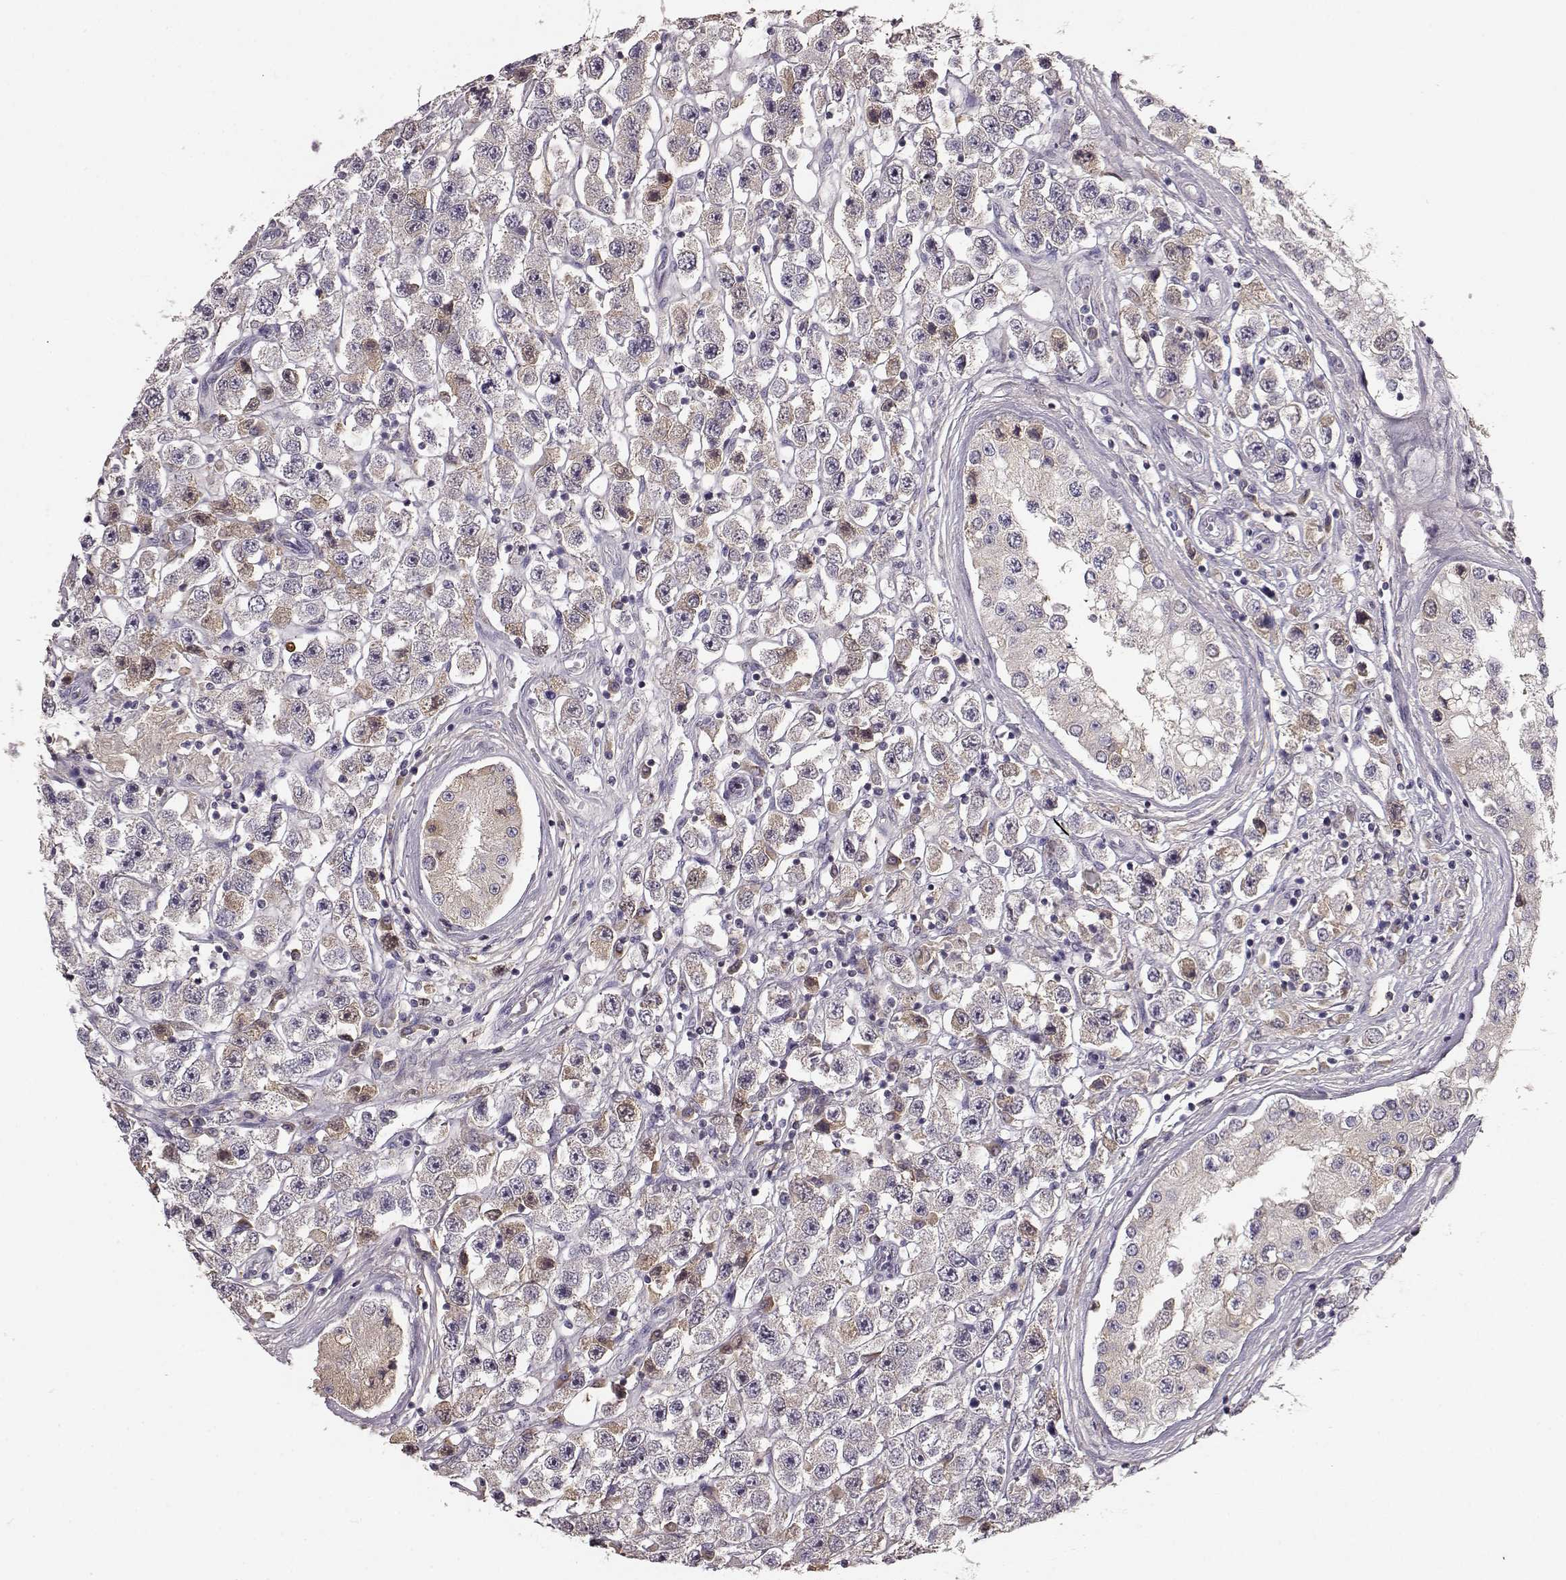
{"staining": {"intensity": "weak", "quantity": ">75%", "location": "cytoplasmic/membranous"}, "tissue": "testis cancer", "cell_type": "Tumor cells", "image_type": "cancer", "snomed": [{"axis": "morphology", "description": "Seminoma, NOS"}, {"axis": "topography", "description": "Testis"}], "caption": "Seminoma (testis) stained with IHC displays weak cytoplasmic/membranous positivity in approximately >75% of tumor cells.", "gene": "YJEFN3", "patient": {"sex": "male", "age": 45}}